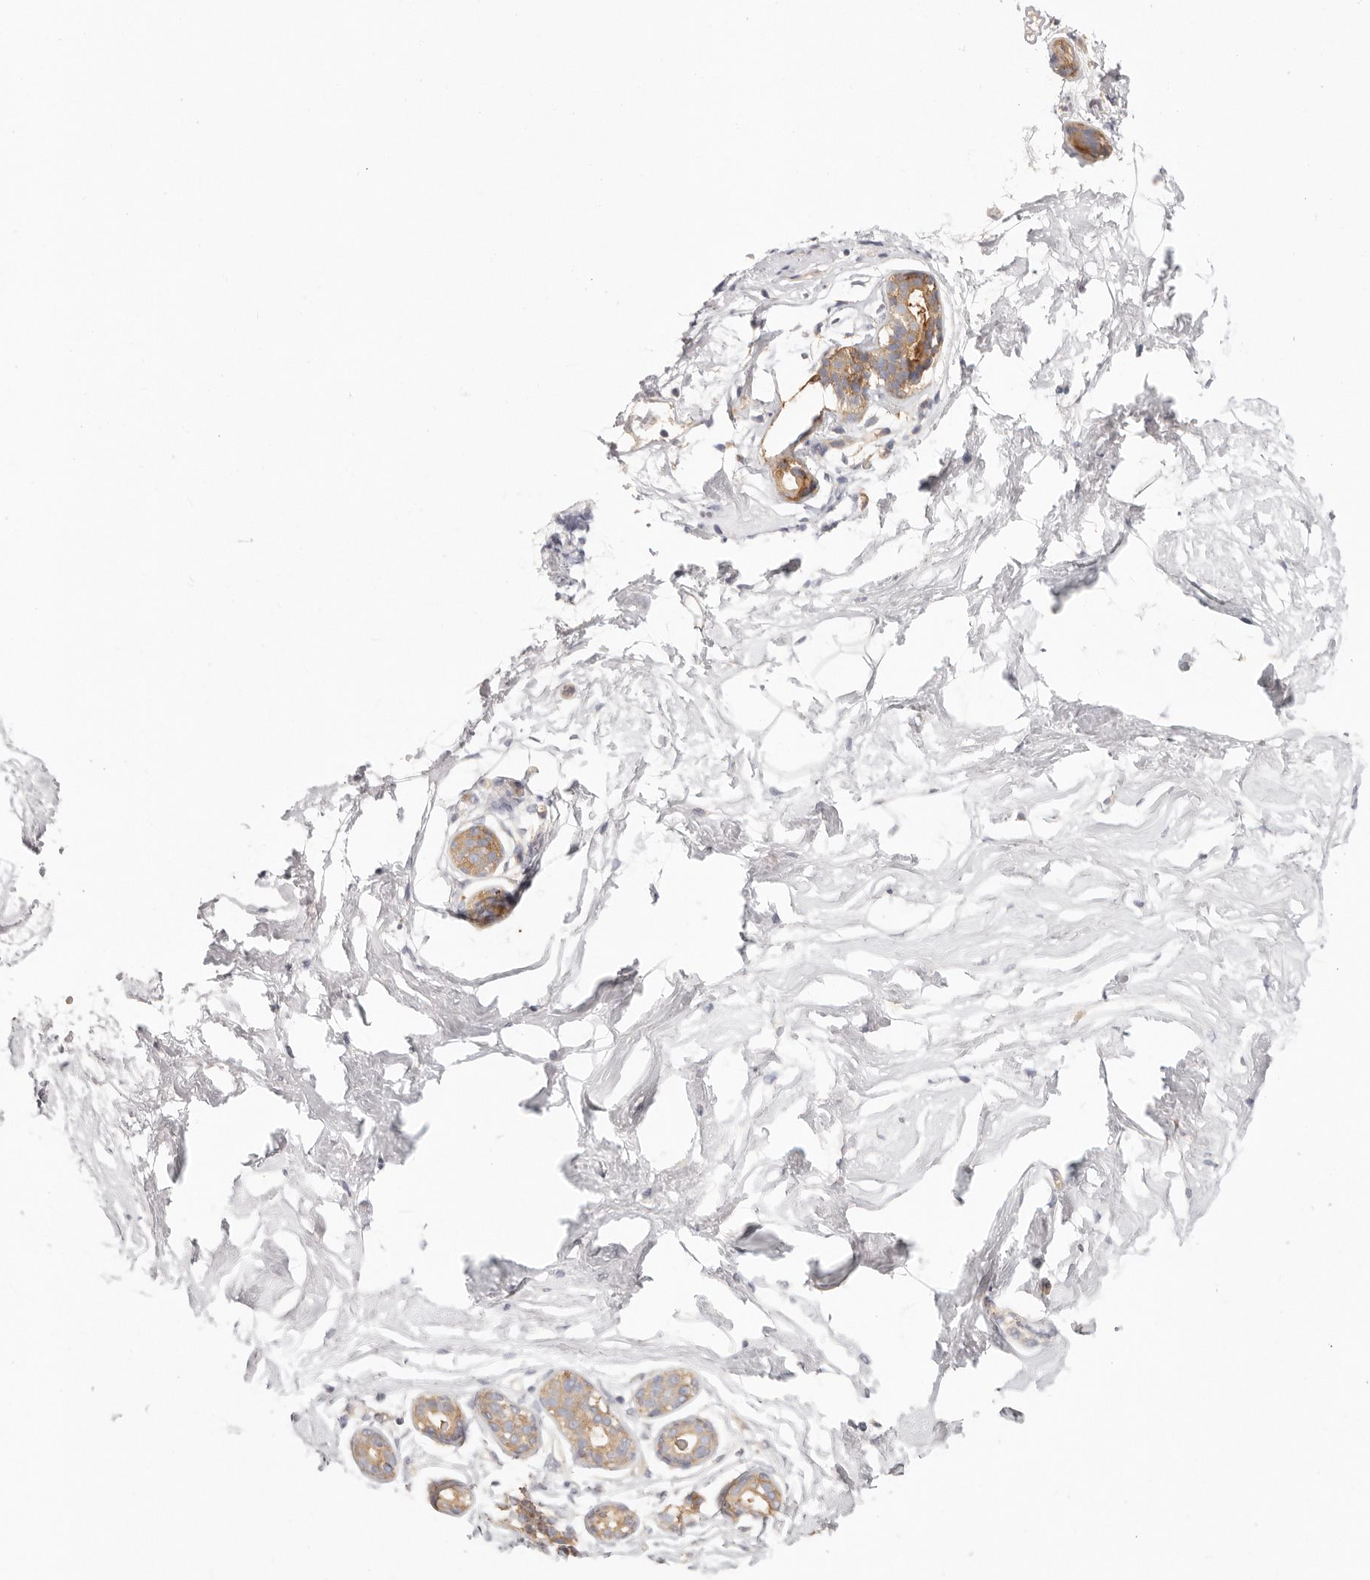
{"staining": {"intensity": "negative", "quantity": "none", "location": "none"}, "tissue": "breast", "cell_type": "Adipocytes", "image_type": "normal", "snomed": [{"axis": "morphology", "description": "Normal tissue, NOS"}, {"axis": "morphology", "description": "Adenoma, NOS"}, {"axis": "topography", "description": "Breast"}], "caption": "Immunohistochemistry (IHC) of unremarkable human breast reveals no expression in adipocytes.", "gene": "KCMF1", "patient": {"sex": "female", "age": 23}}